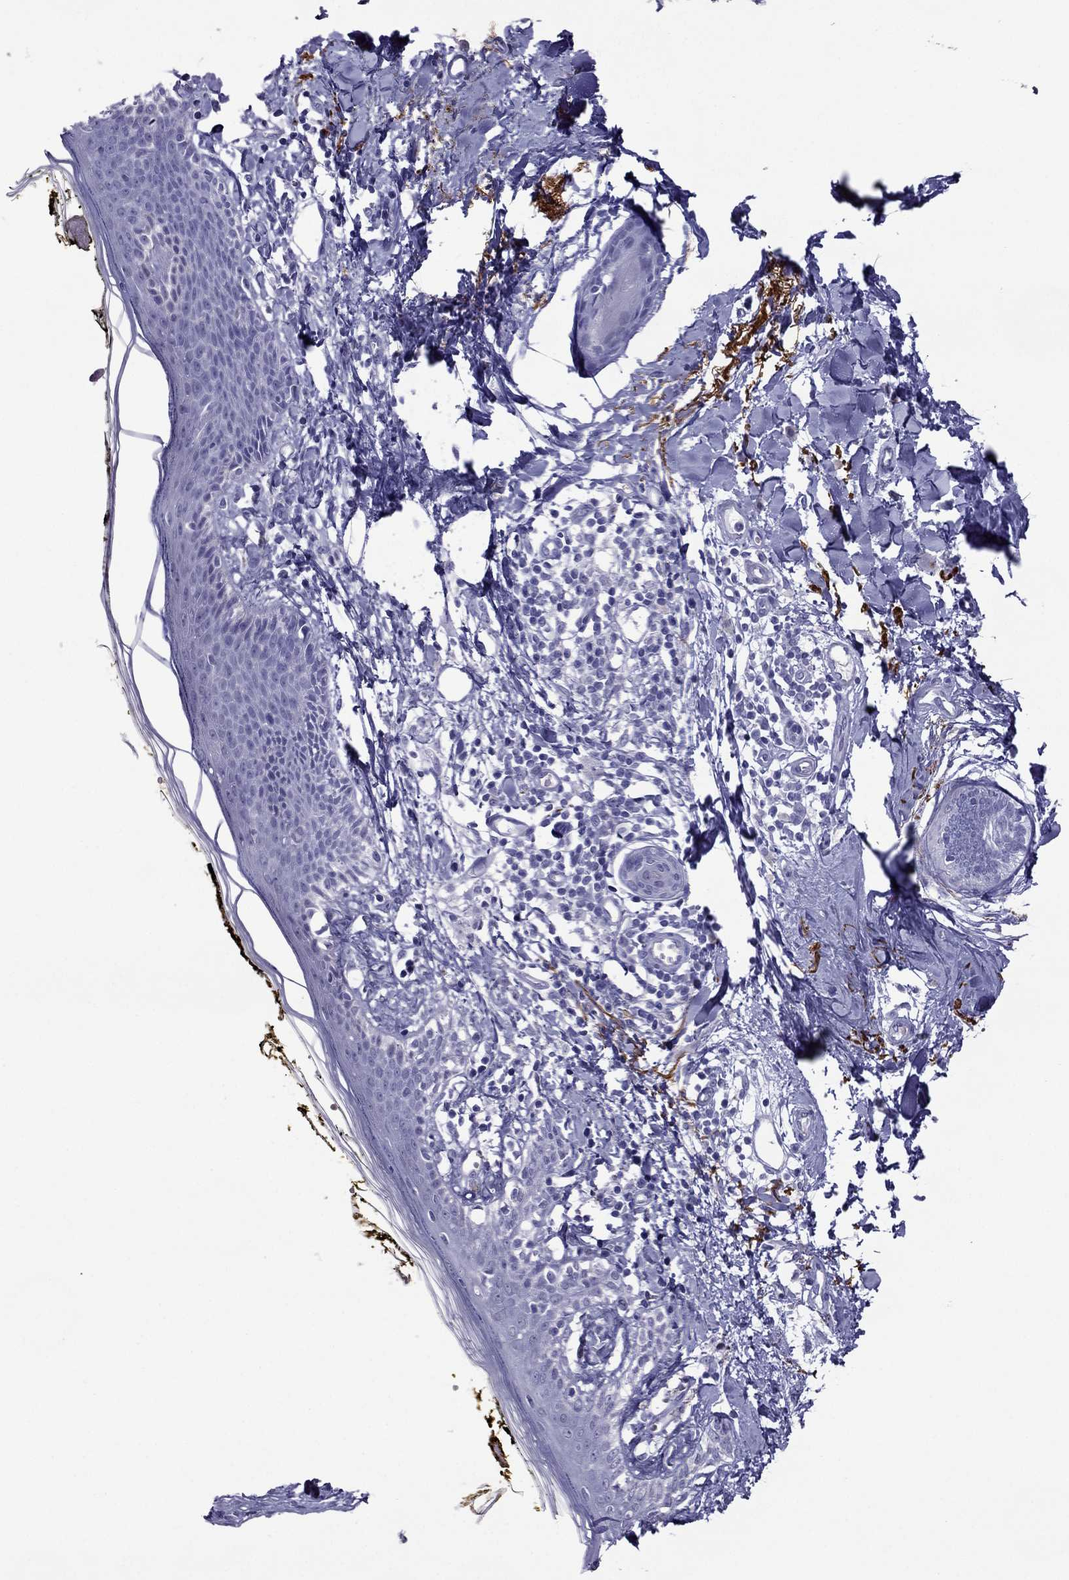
{"staining": {"intensity": "negative", "quantity": "none", "location": "none"}, "tissue": "skin", "cell_type": "Fibroblasts", "image_type": "normal", "snomed": [{"axis": "morphology", "description": "Normal tissue, NOS"}, {"axis": "topography", "description": "Skin"}], "caption": "The photomicrograph demonstrates no staining of fibroblasts in benign skin. (Immunohistochemistry, brightfield microscopy, high magnification).", "gene": "MYLK3", "patient": {"sex": "male", "age": 76}}